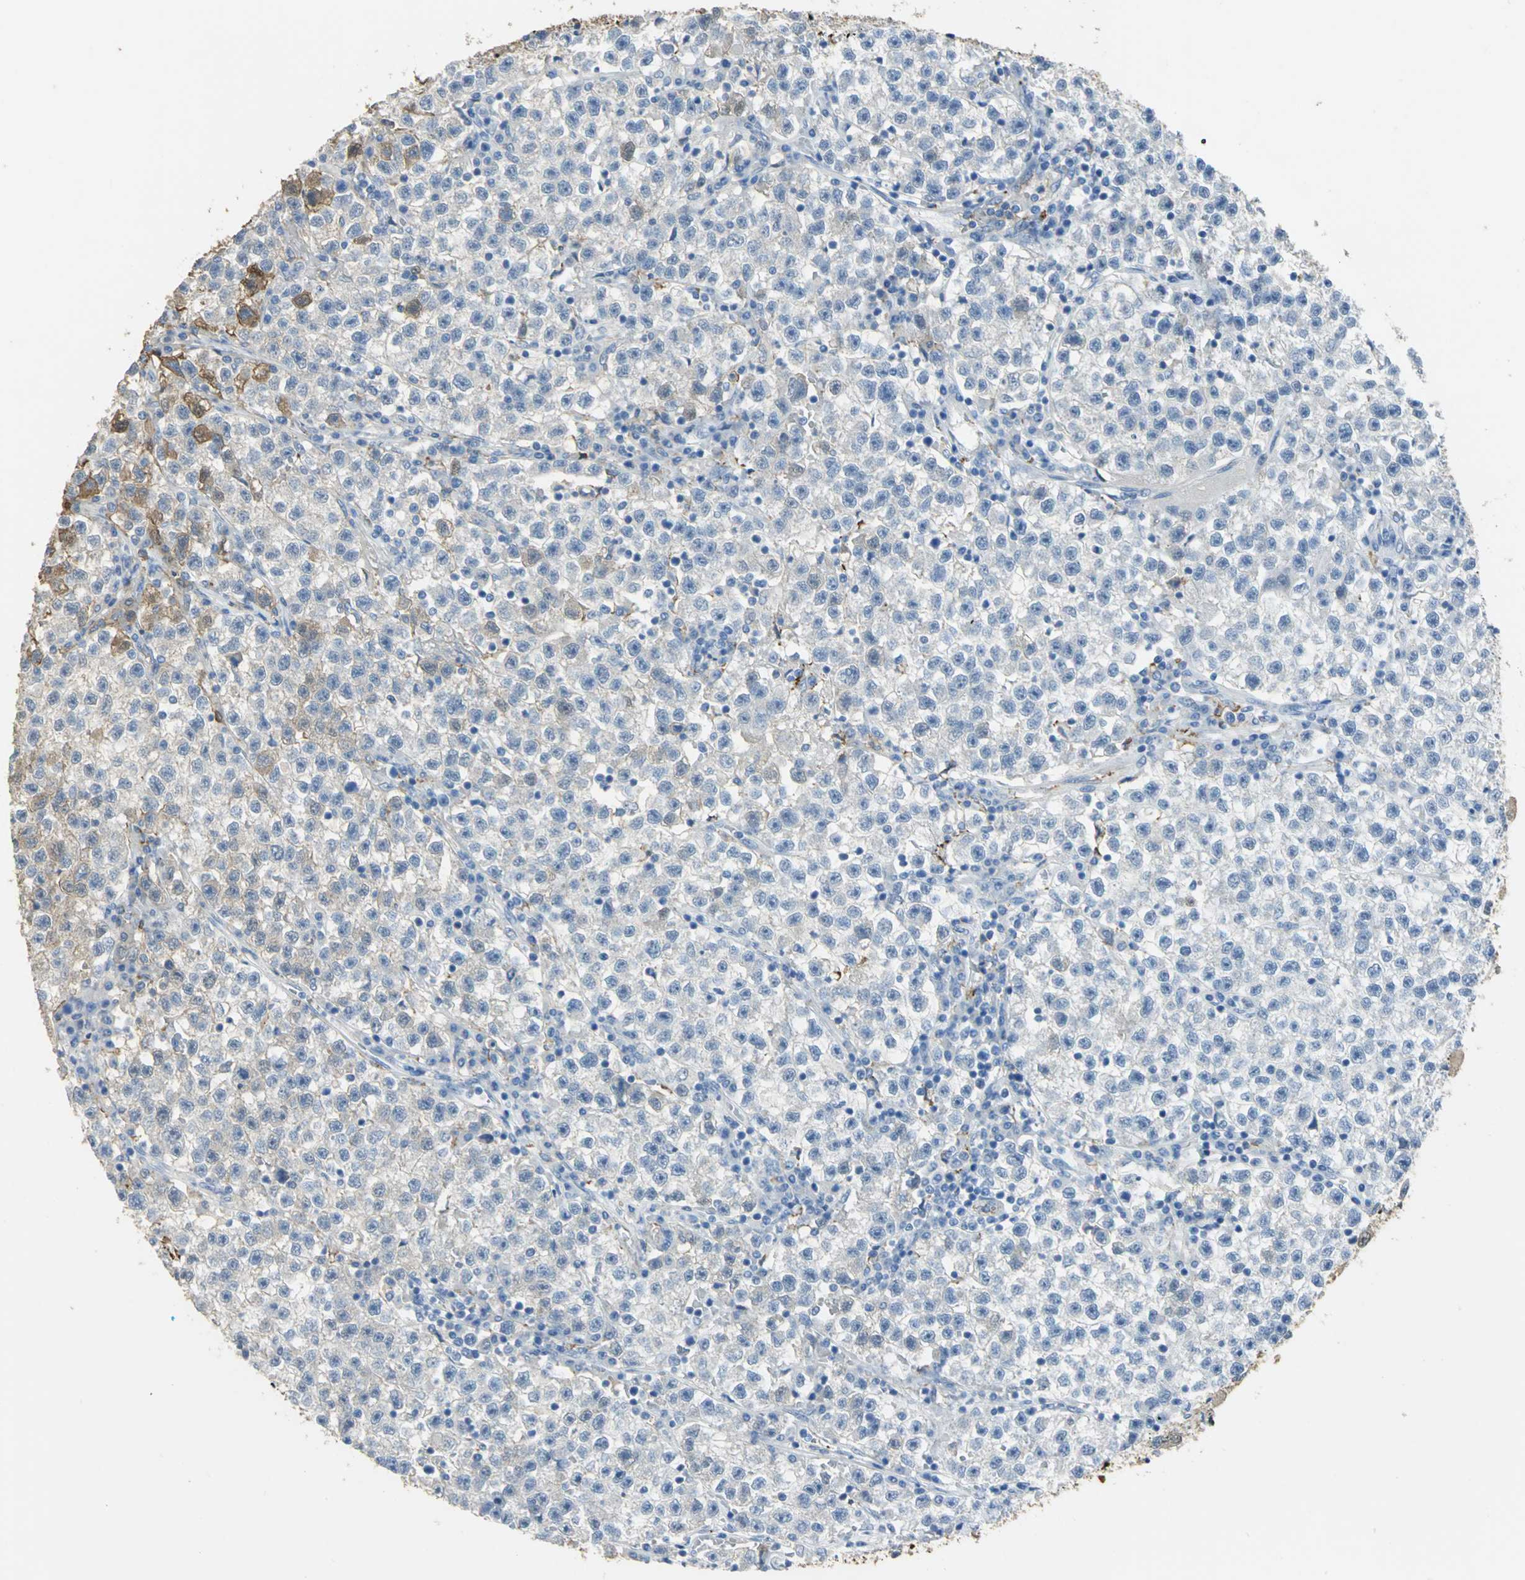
{"staining": {"intensity": "moderate", "quantity": "<25%", "location": "cytoplasmic/membranous"}, "tissue": "testis cancer", "cell_type": "Tumor cells", "image_type": "cancer", "snomed": [{"axis": "morphology", "description": "Seminoma, NOS"}, {"axis": "topography", "description": "Testis"}], "caption": "A photomicrograph of human testis seminoma stained for a protein exhibits moderate cytoplasmic/membranous brown staining in tumor cells.", "gene": "GYG2", "patient": {"sex": "male", "age": 22}}